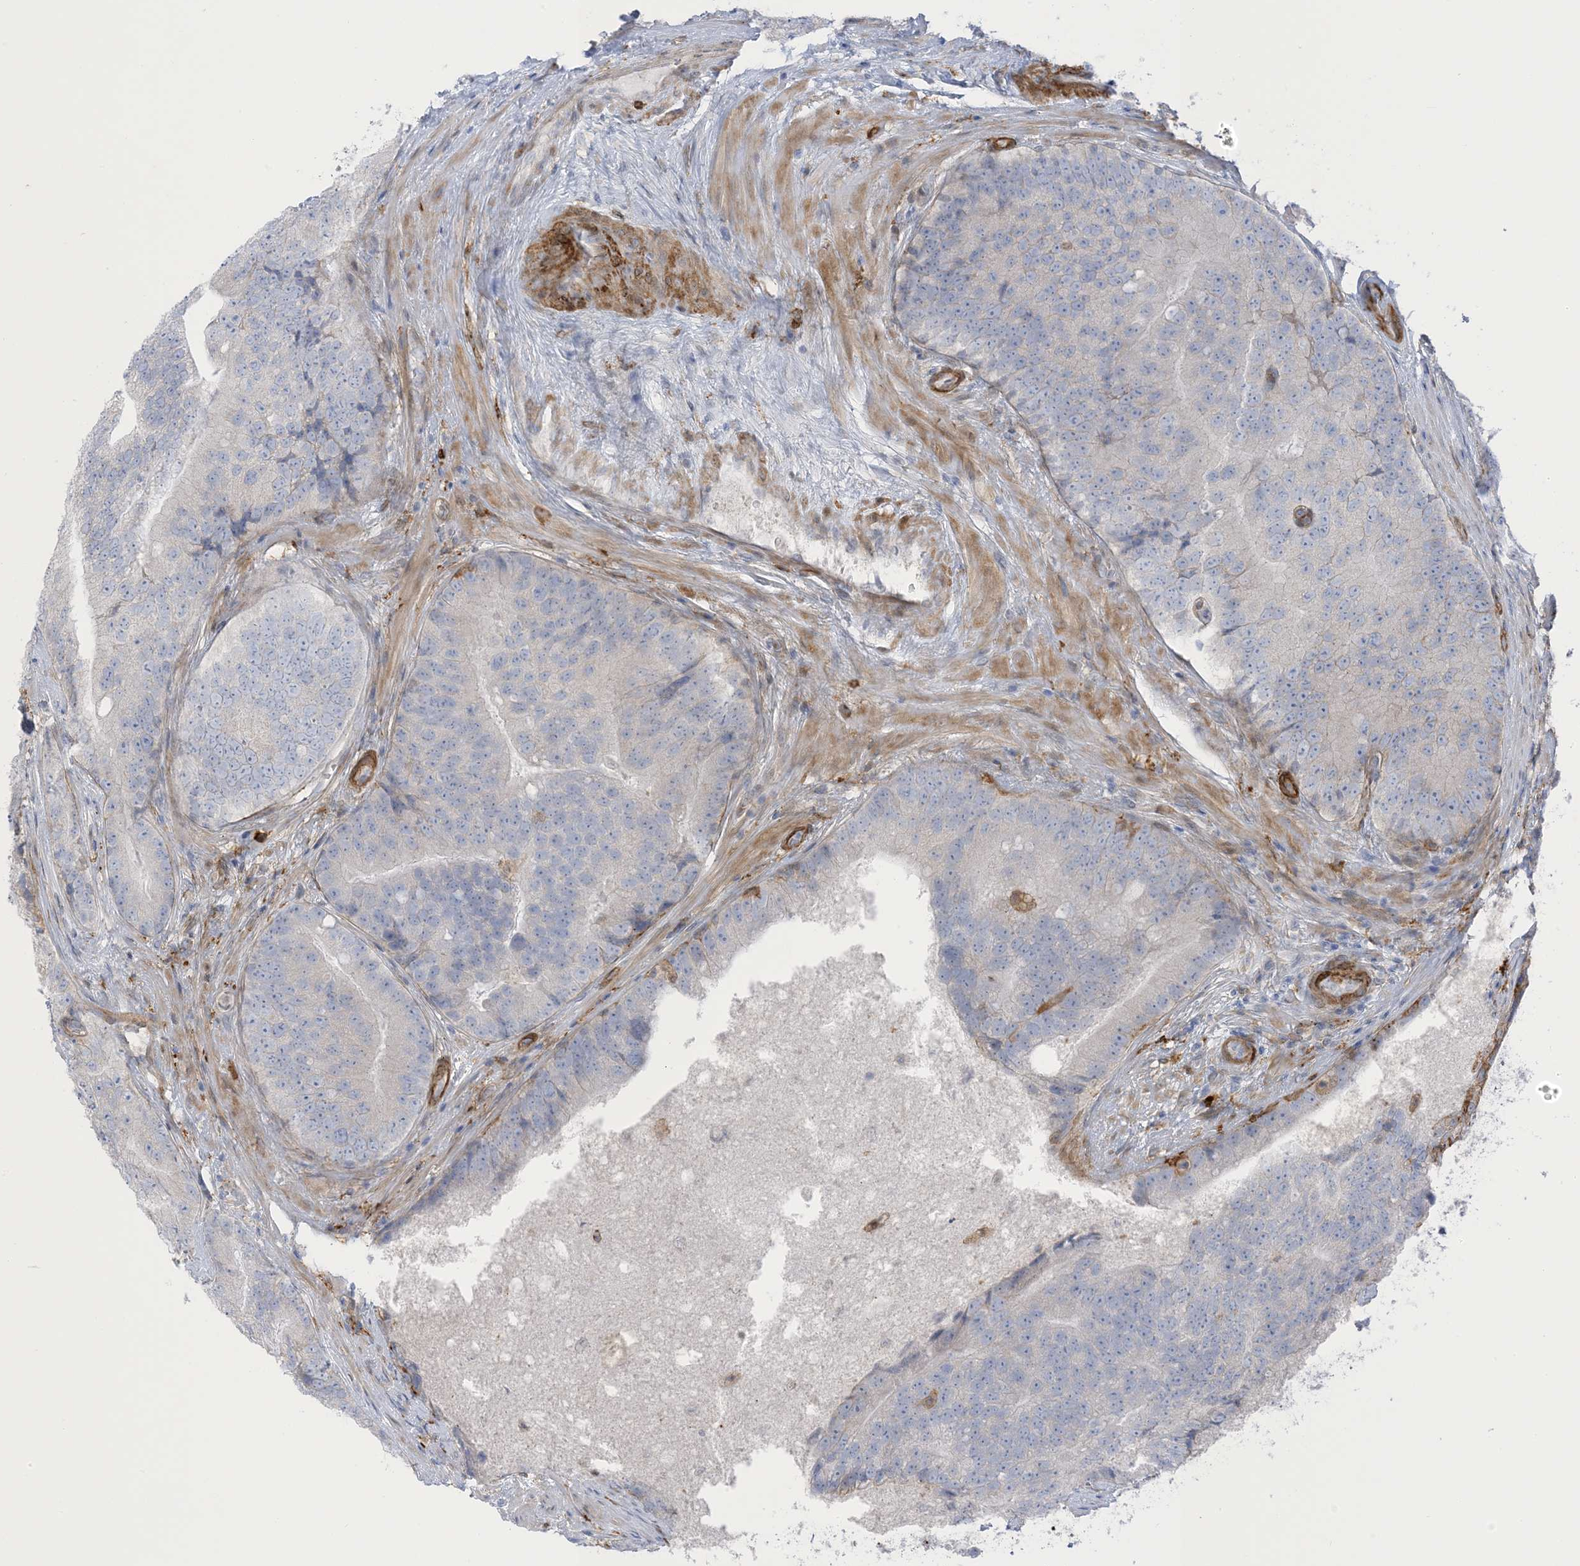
{"staining": {"intensity": "negative", "quantity": "none", "location": "none"}, "tissue": "prostate cancer", "cell_type": "Tumor cells", "image_type": "cancer", "snomed": [{"axis": "morphology", "description": "Adenocarcinoma, High grade"}, {"axis": "topography", "description": "Prostate"}], "caption": "DAB (3,3'-diaminobenzidine) immunohistochemical staining of prostate cancer (high-grade adenocarcinoma) displays no significant expression in tumor cells. The staining is performed using DAB (3,3'-diaminobenzidine) brown chromogen with nuclei counter-stained in using hematoxylin.", "gene": "ICMT", "patient": {"sex": "male", "age": 70}}